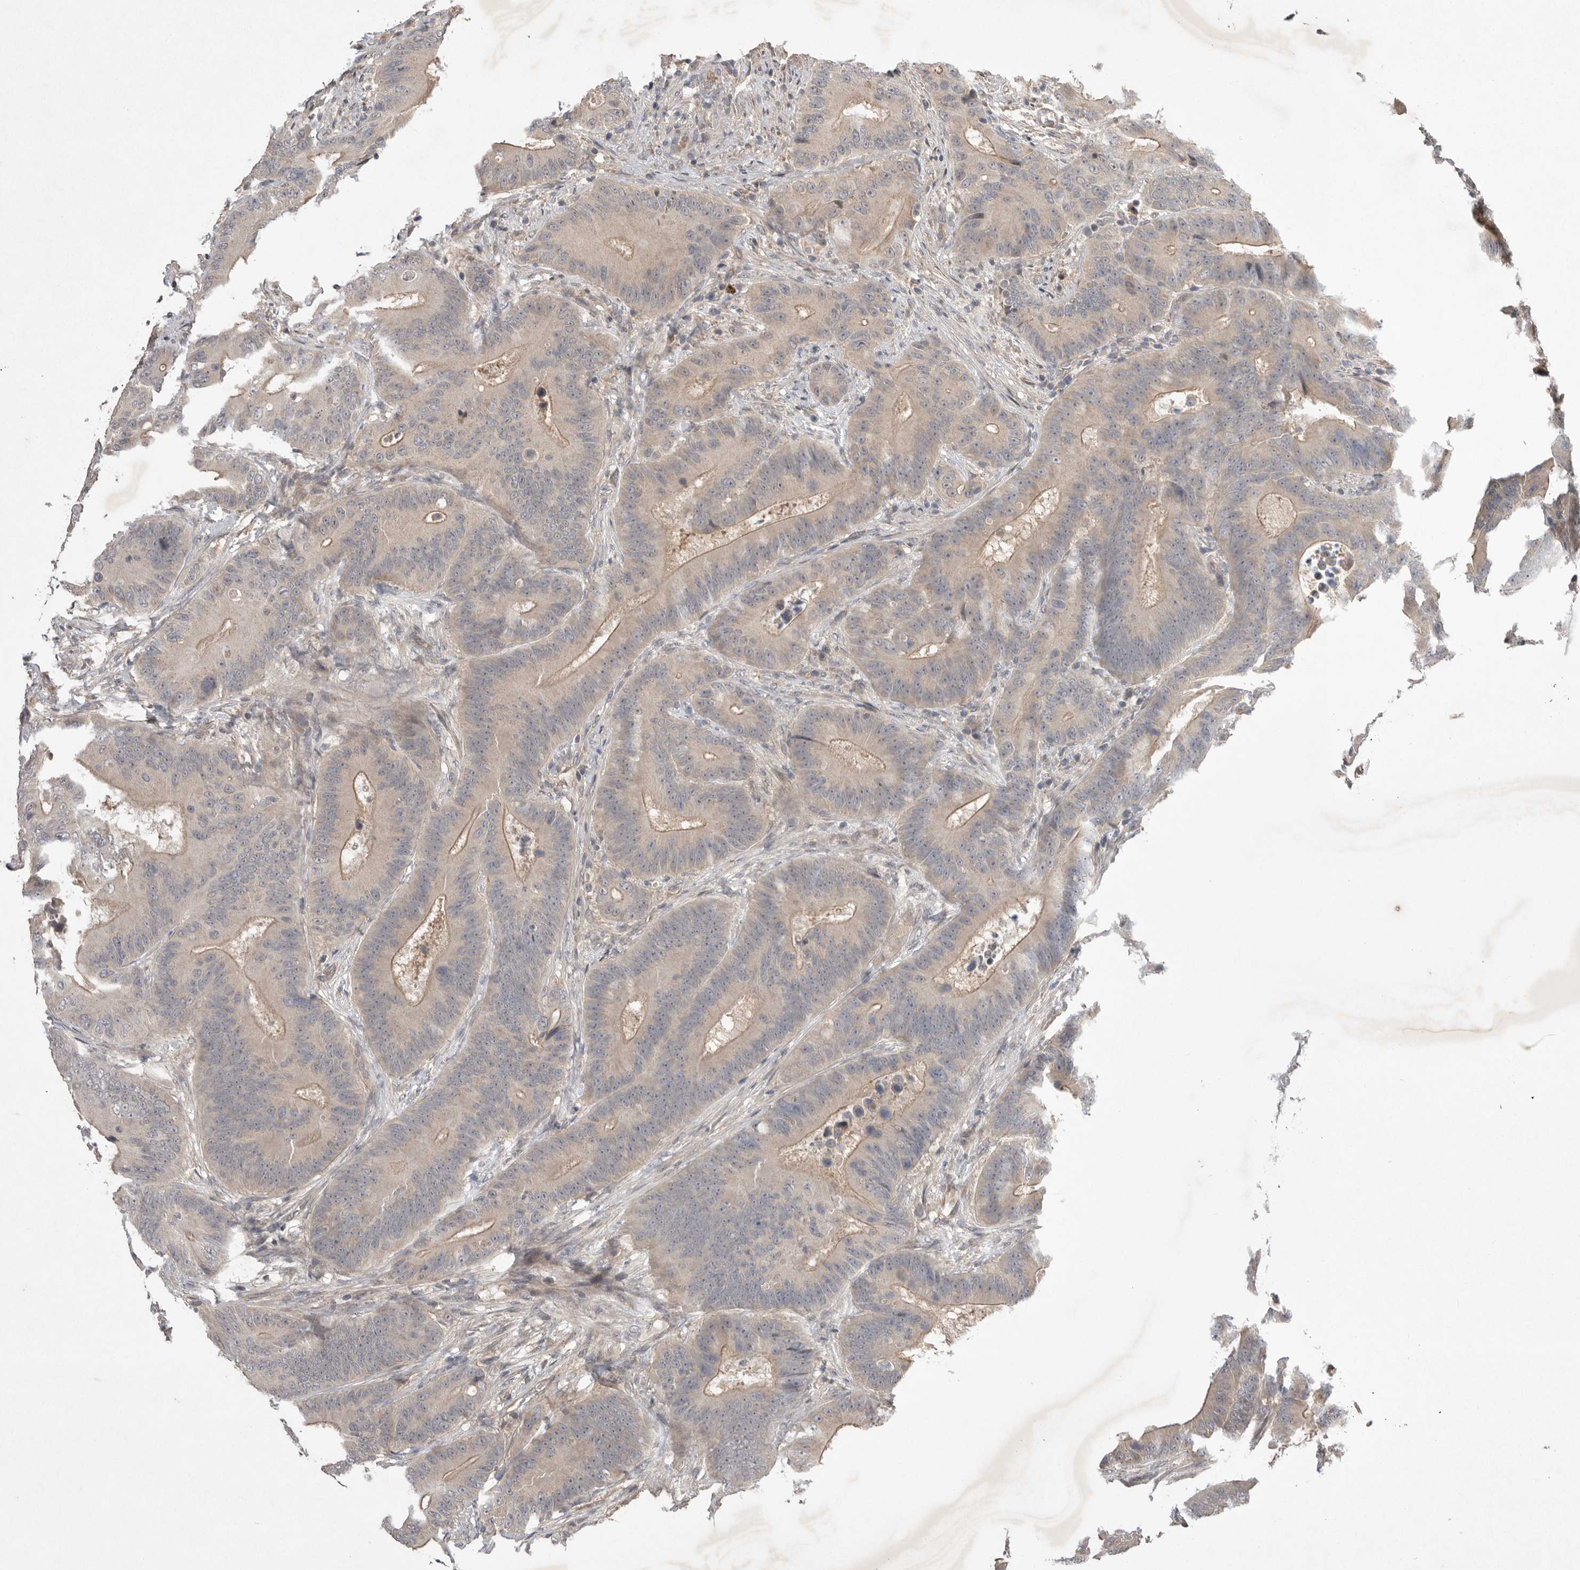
{"staining": {"intensity": "weak", "quantity": "25%-75%", "location": "cytoplasmic/membranous"}, "tissue": "colorectal cancer", "cell_type": "Tumor cells", "image_type": "cancer", "snomed": [{"axis": "morphology", "description": "Adenocarcinoma, NOS"}, {"axis": "topography", "description": "Colon"}], "caption": "Adenocarcinoma (colorectal) stained for a protein demonstrates weak cytoplasmic/membranous positivity in tumor cells.", "gene": "NRCAM", "patient": {"sex": "male", "age": 83}}